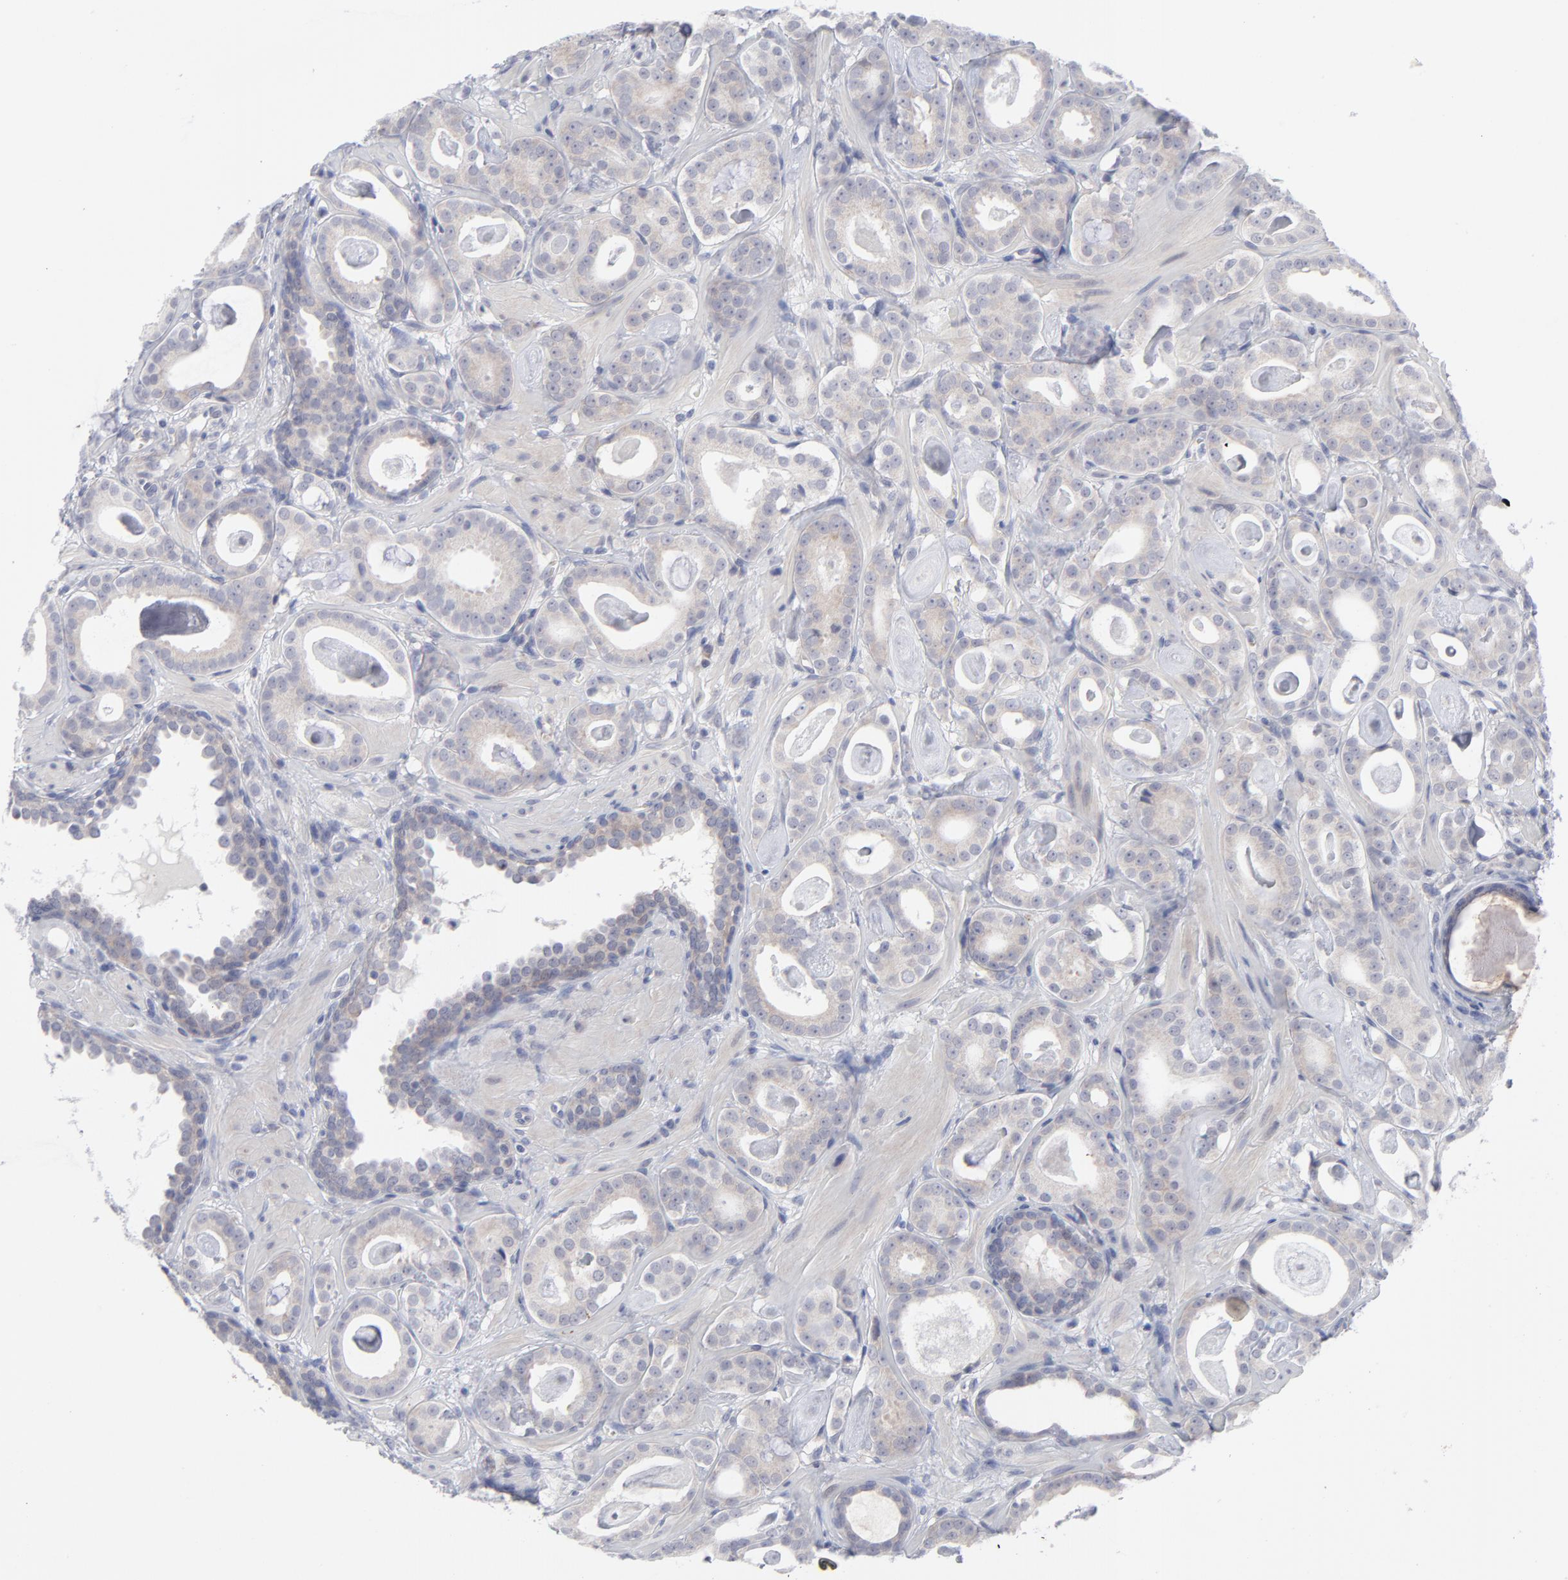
{"staining": {"intensity": "negative", "quantity": "none", "location": "none"}, "tissue": "prostate cancer", "cell_type": "Tumor cells", "image_type": "cancer", "snomed": [{"axis": "morphology", "description": "Adenocarcinoma, Low grade"}, {"axis": "topography", "description": "Prostate"}], "caption": "Low-grade adenocarcinoma (prostate) stained for a protein using immunohistochemistry (IHC) reveals no staining tumor cells.", "gene": "RPS24", "patient": {"sex": "male", "age": 57}}